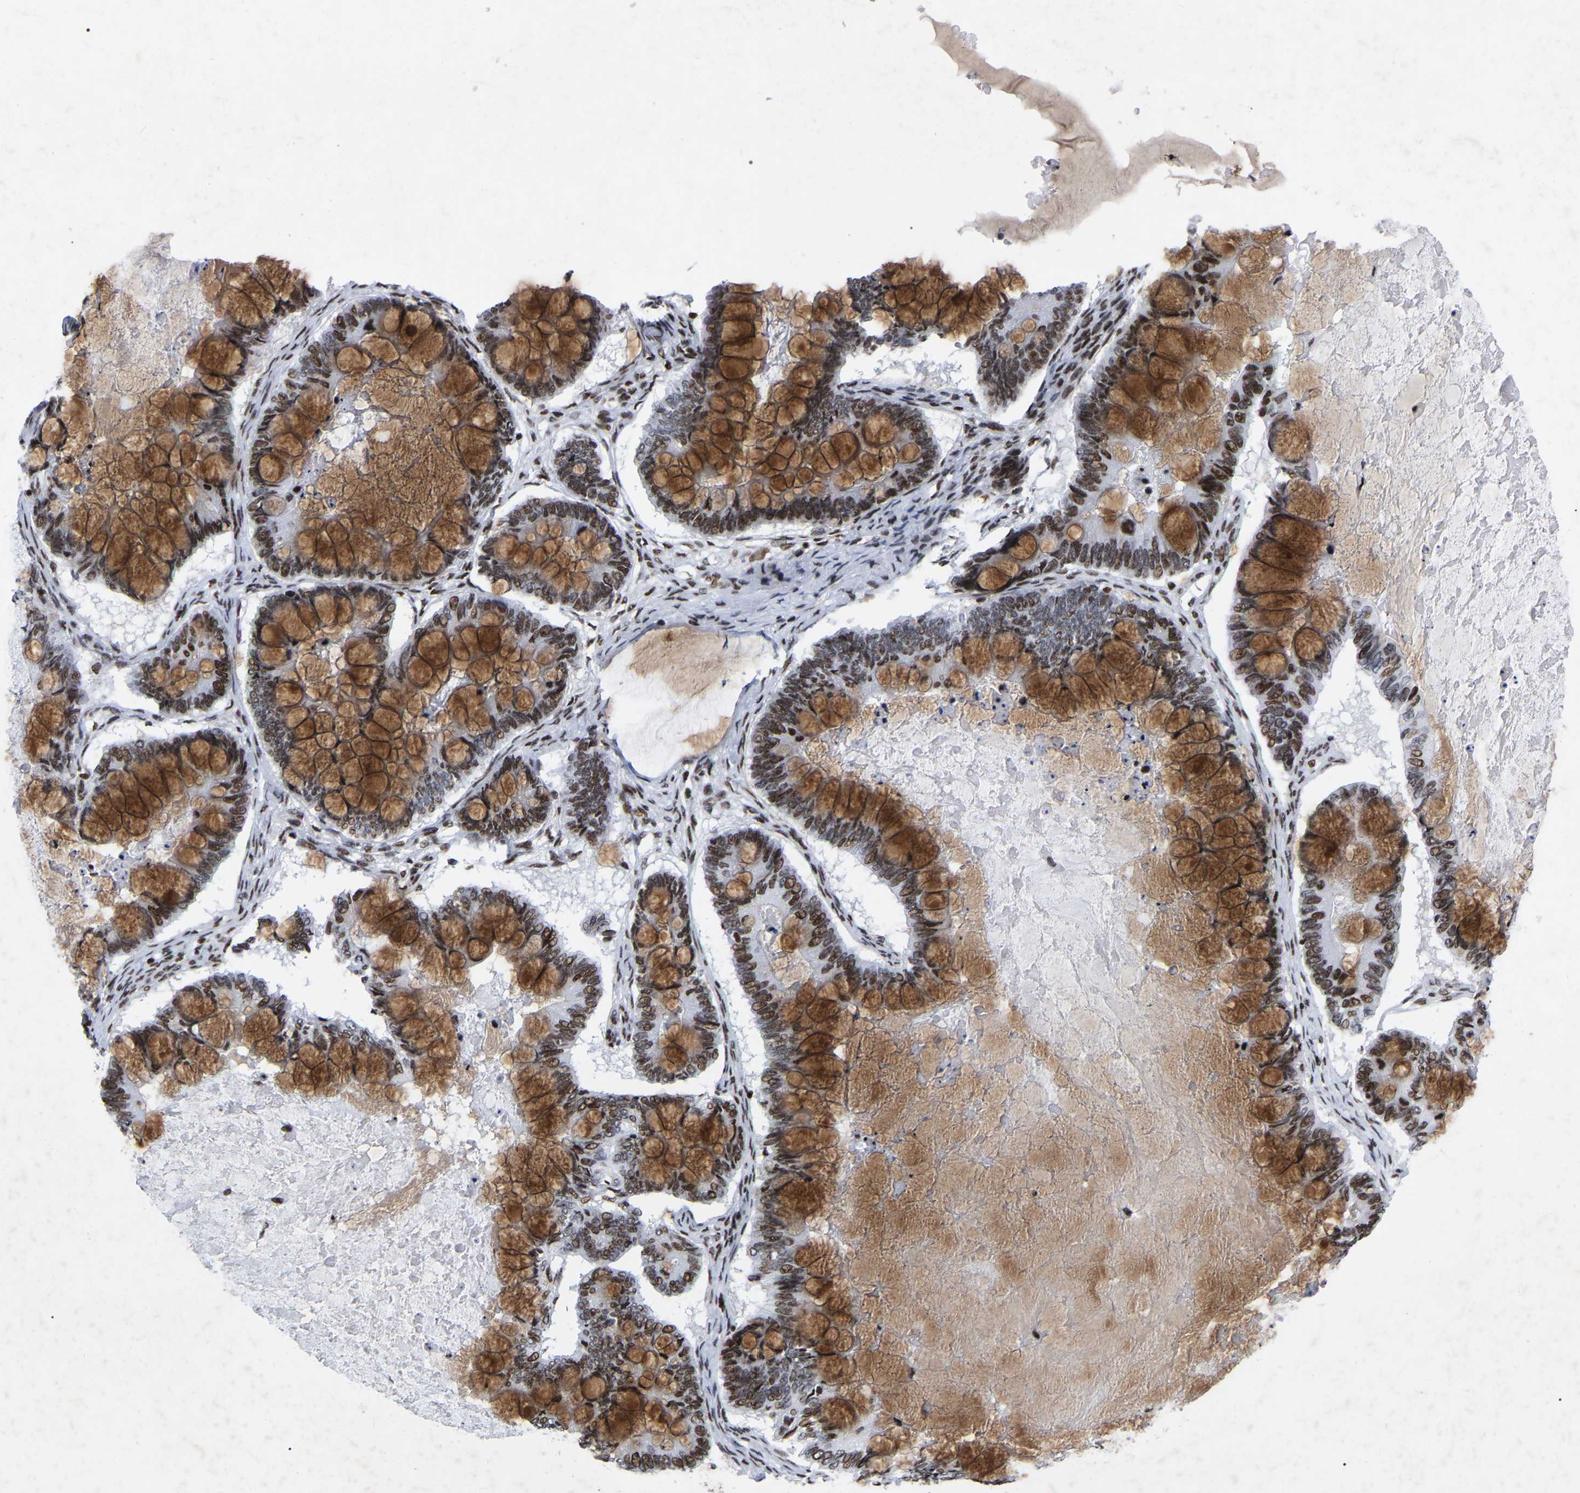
{"staining": {"intensity": "moderate", "quantity": ">75%", "location": "cytoplasmic/membranous,nuclear"}, "tissue": "ovarian cancer", "cell_type": "Tumor cells", "image_type": "cancer", "snomed": [{"axis": "morphology", "description": "Cystadenocarcinoma, mucinous, NOS"}, {"axis": "topography", "description": "Ovary"}], "caption": "A histopathology image of mucinous cystadenocarcinoma (ovarian) stained for a protein displays moderate cytoplasmic/membranous and nuclear brown staining in tumor cells.", "gene": "PRCC", "patient": {"sex": "female", "age": 61}}